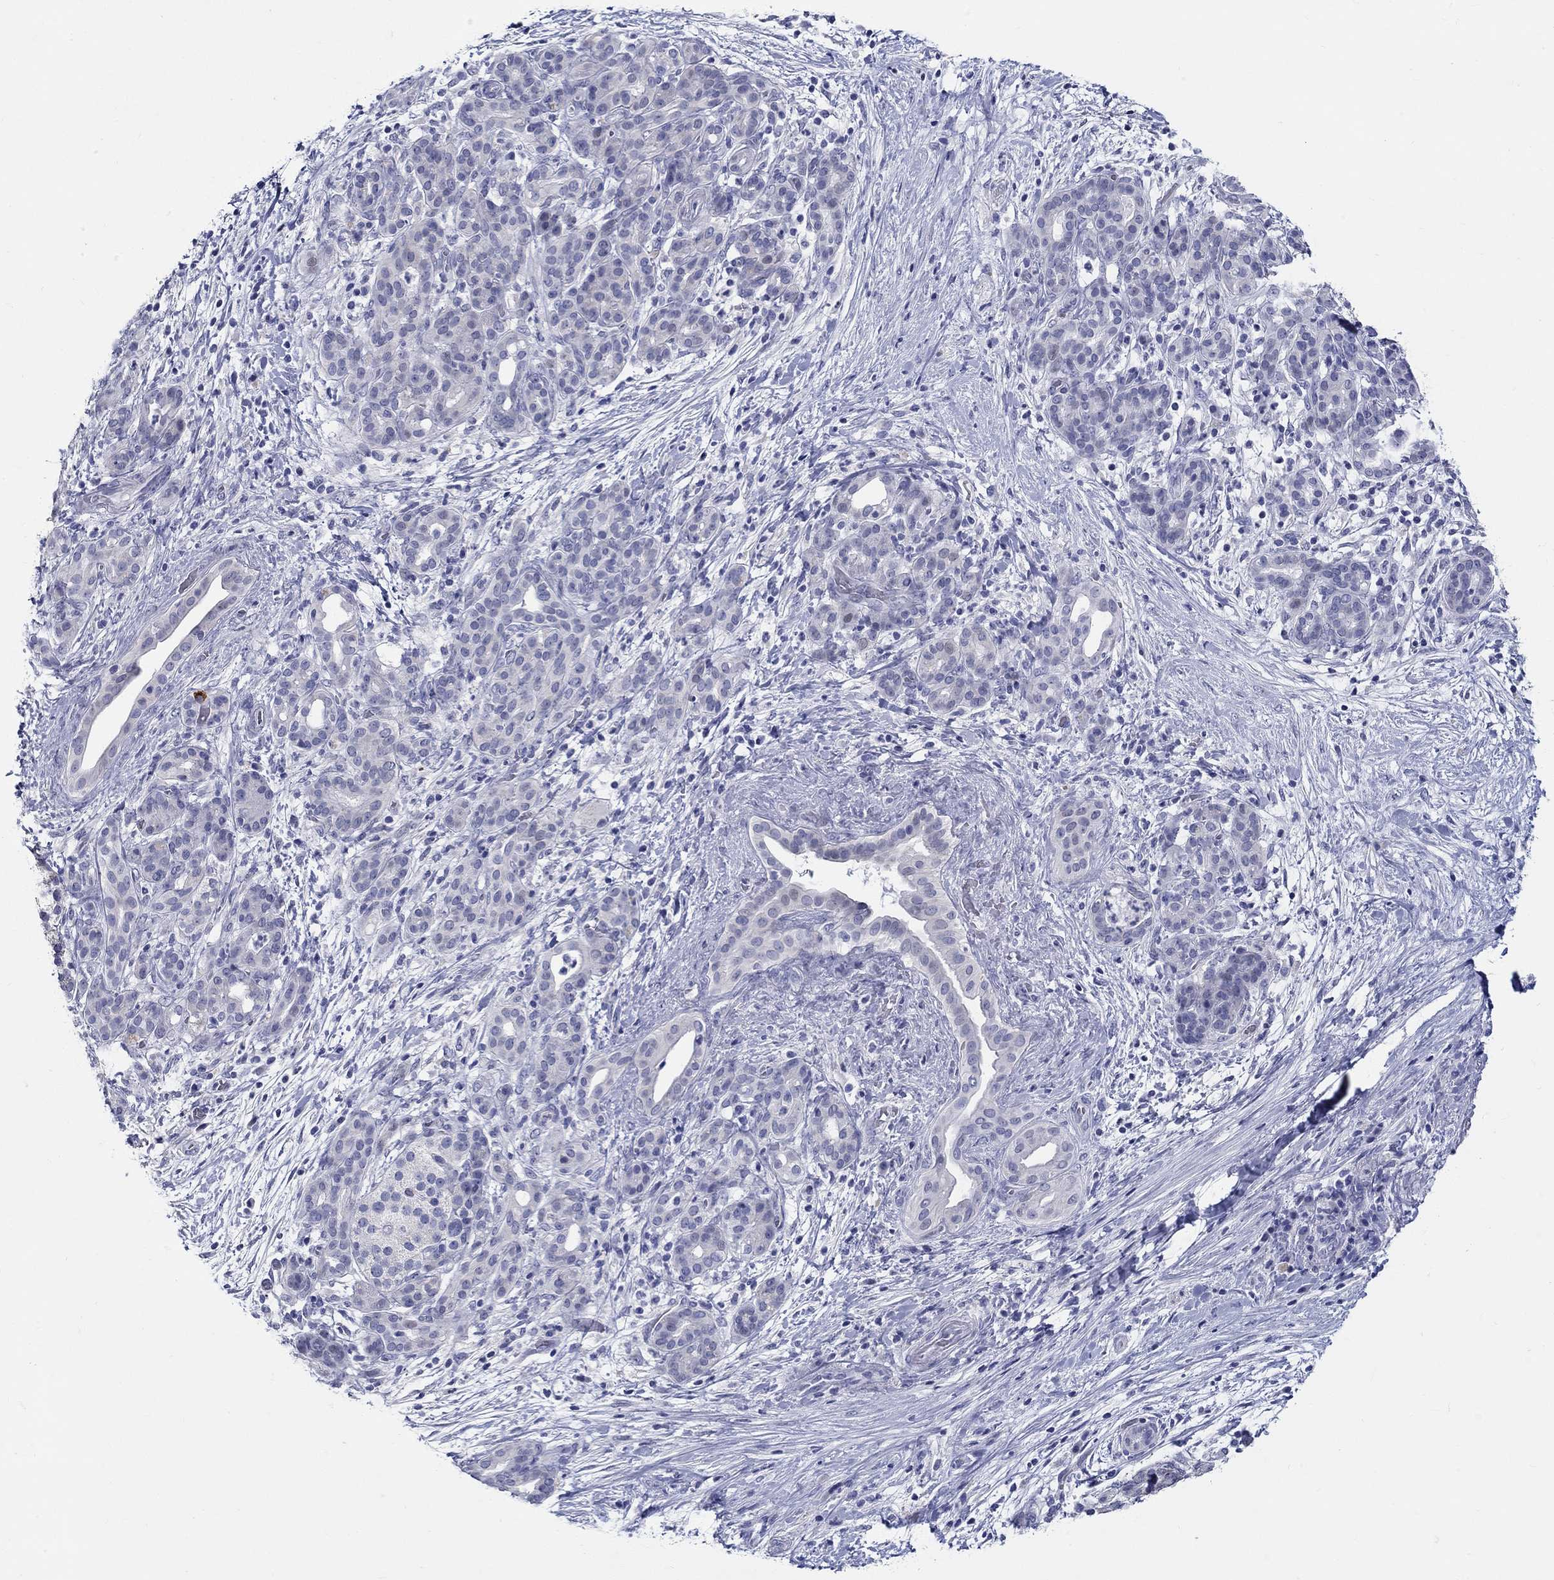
{"staining": {"intensity": "negative", "quantity": "none", "location": "none"}, "tissue": "pancreatic cancer", "cell_type": "Tumor cells", "image_type": "cancer", "snomed": [{"axis": "morphology", "description": "Adenocarcinoma, NOS"}, {"axis": "topography", "description": "Pancreas"}], "caption": "Tumor cells are negative for brown protein staining in pancreatic cancer.", "gene": "CRYGS", "patient": {"sex": "male", "age": 44}}